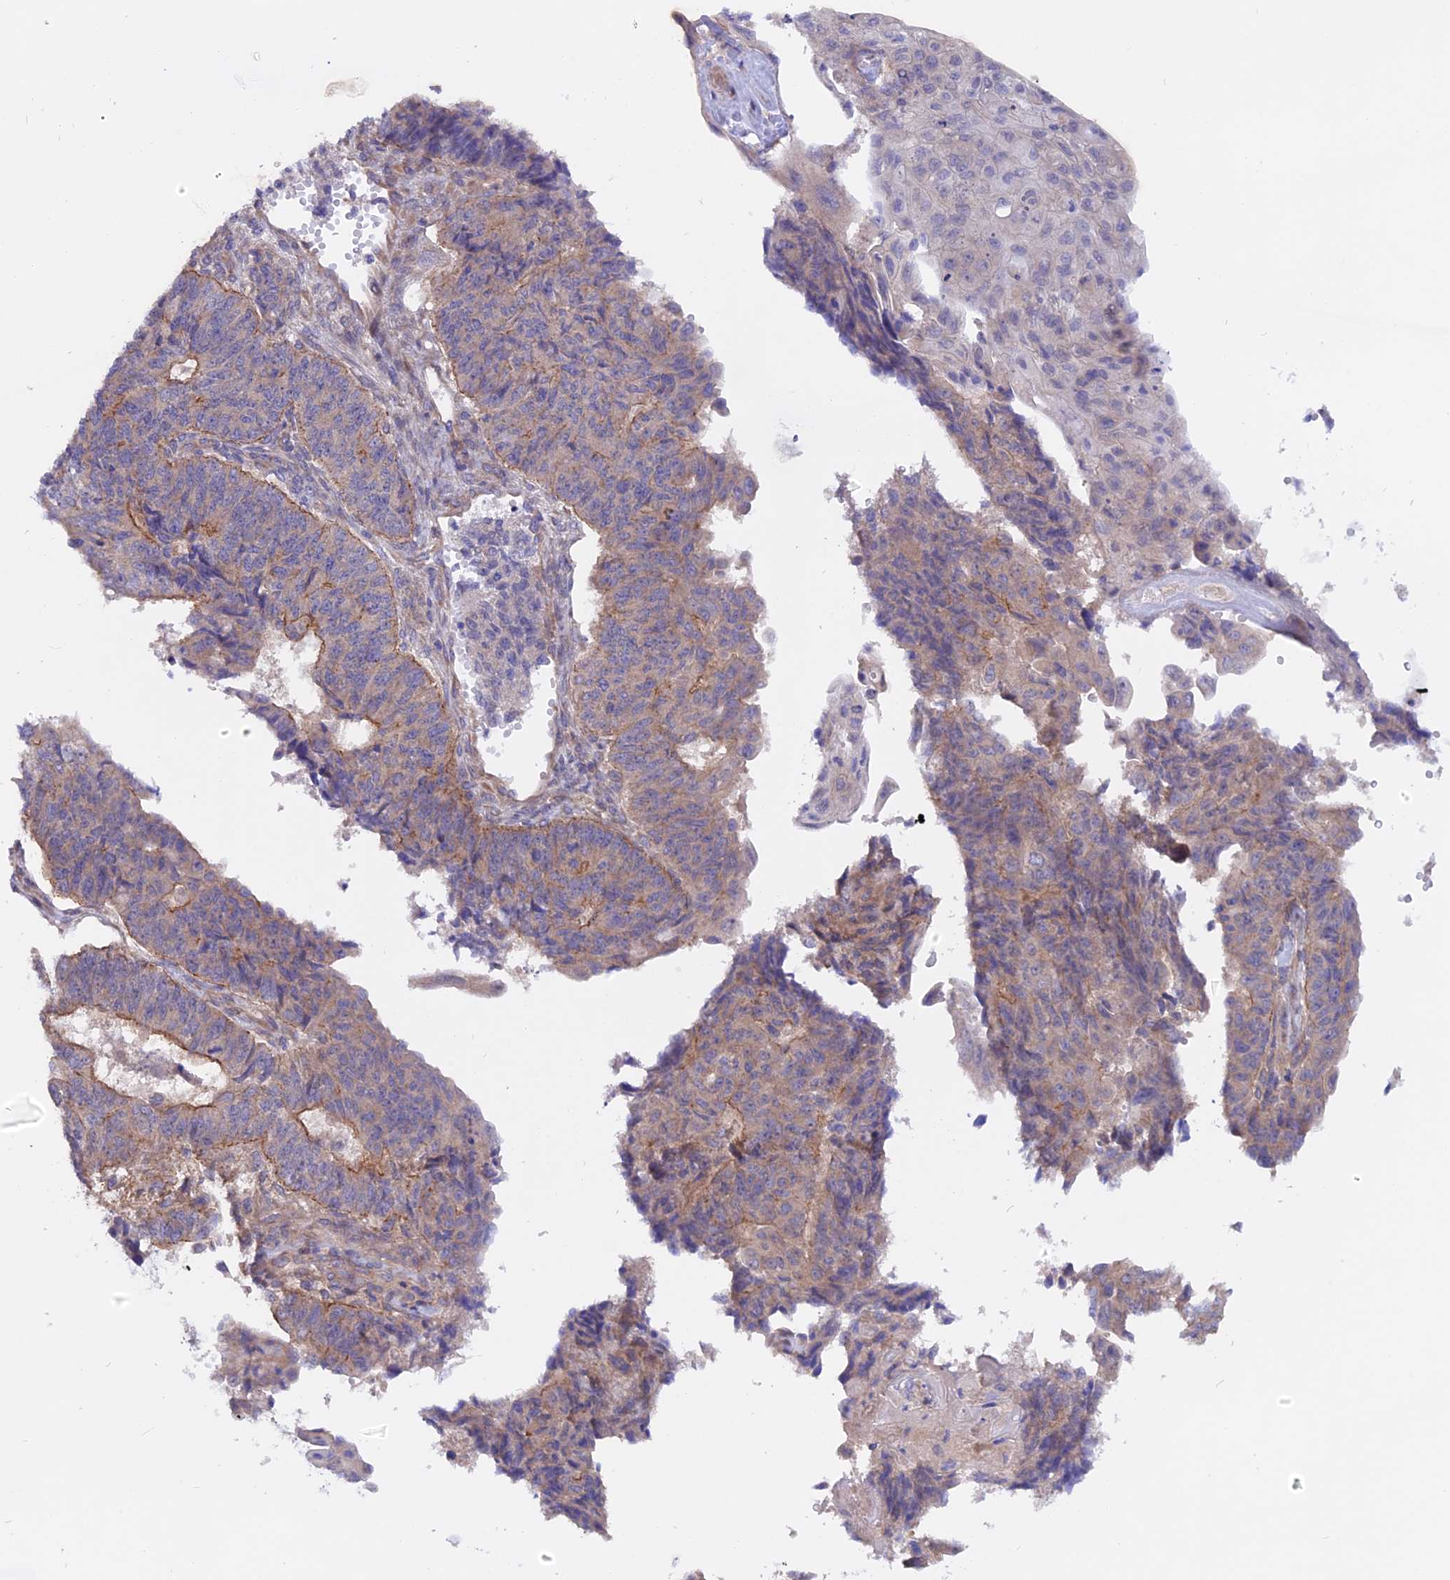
{"staining": {"intensity": "moderate", "quantity": "<25%", "location": "cytoplasmic/membranous"}, "tissue": "endometrial cancer", "cell_type": "Tumor cells", "image_type": "cancer", "snomed": [{"axis": "morphology", "description": "Adenocarcinoma, NOS"}, {"axis": "topography", "description": "Endometrium"}], "caption": "High-magnification brightfield microscopy of endometrial cancer stained with DAB (brown) and counterstained with hematoxylin (blue). tumor cells exhibit moderate cytoplasmic/membranous expression is identified in approximately<25% of cells.", "gene": "HYCC1", "patient": {"sex": "female", "age": 32}}